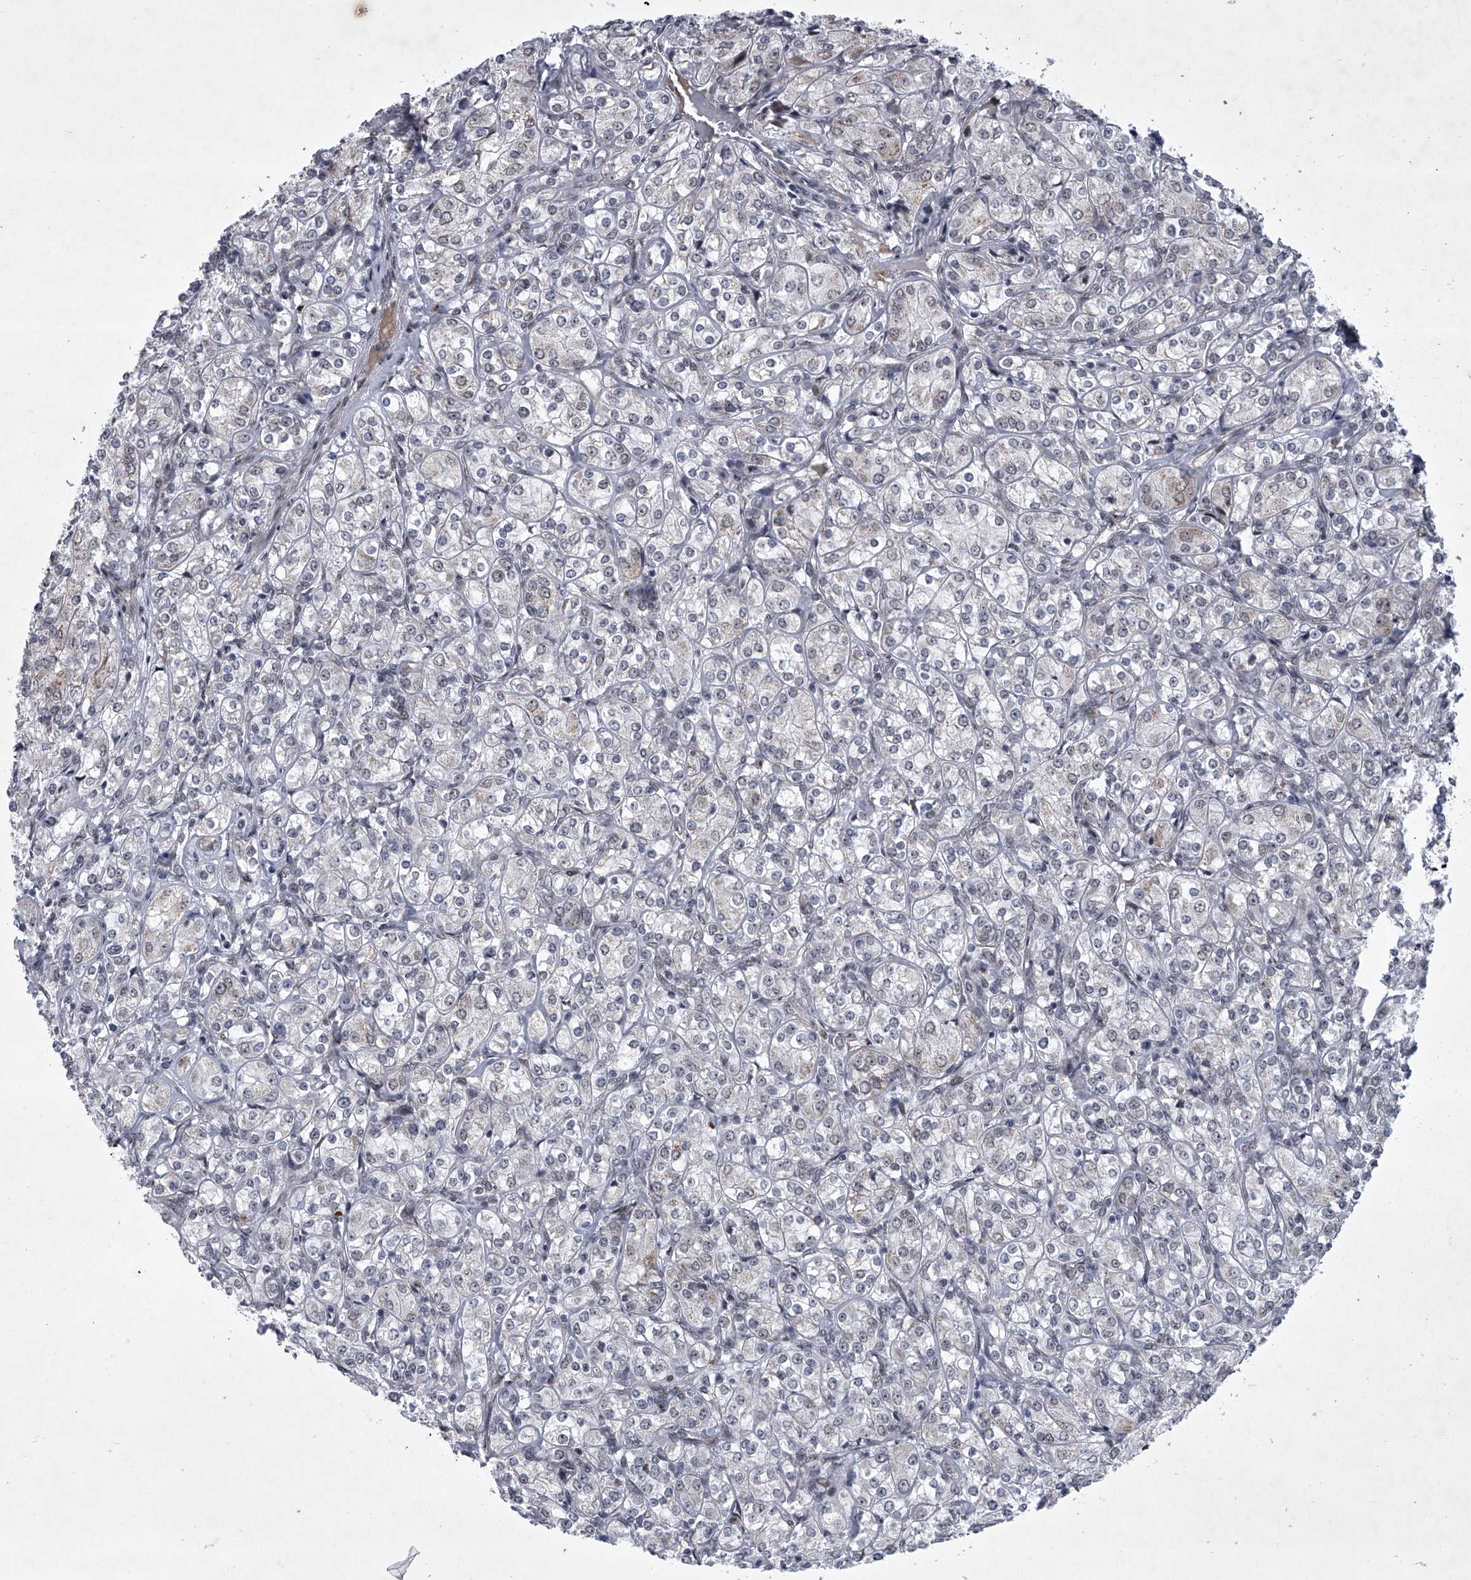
{"staining": {"intensity": "weak", "quantity": "<25%", "location": "cytoplasmic/membranous"}, "tissue": "renal cancer", "cell_type": "Tumor cells", "image_type": "cancer", "snomed": [{"axis": "morphology", "description": "Adenocarcinoma, NOS"}, {"axis": "topography", "description": "Kidney"}], "caption": "The immunohistochemistry (IHC) photomicrograph has no significant expression in tumor cells of adenocarcinoma (renal) tissue.", "gene": "MLLT1", "patient": {"sex": "male", "age": 77}}